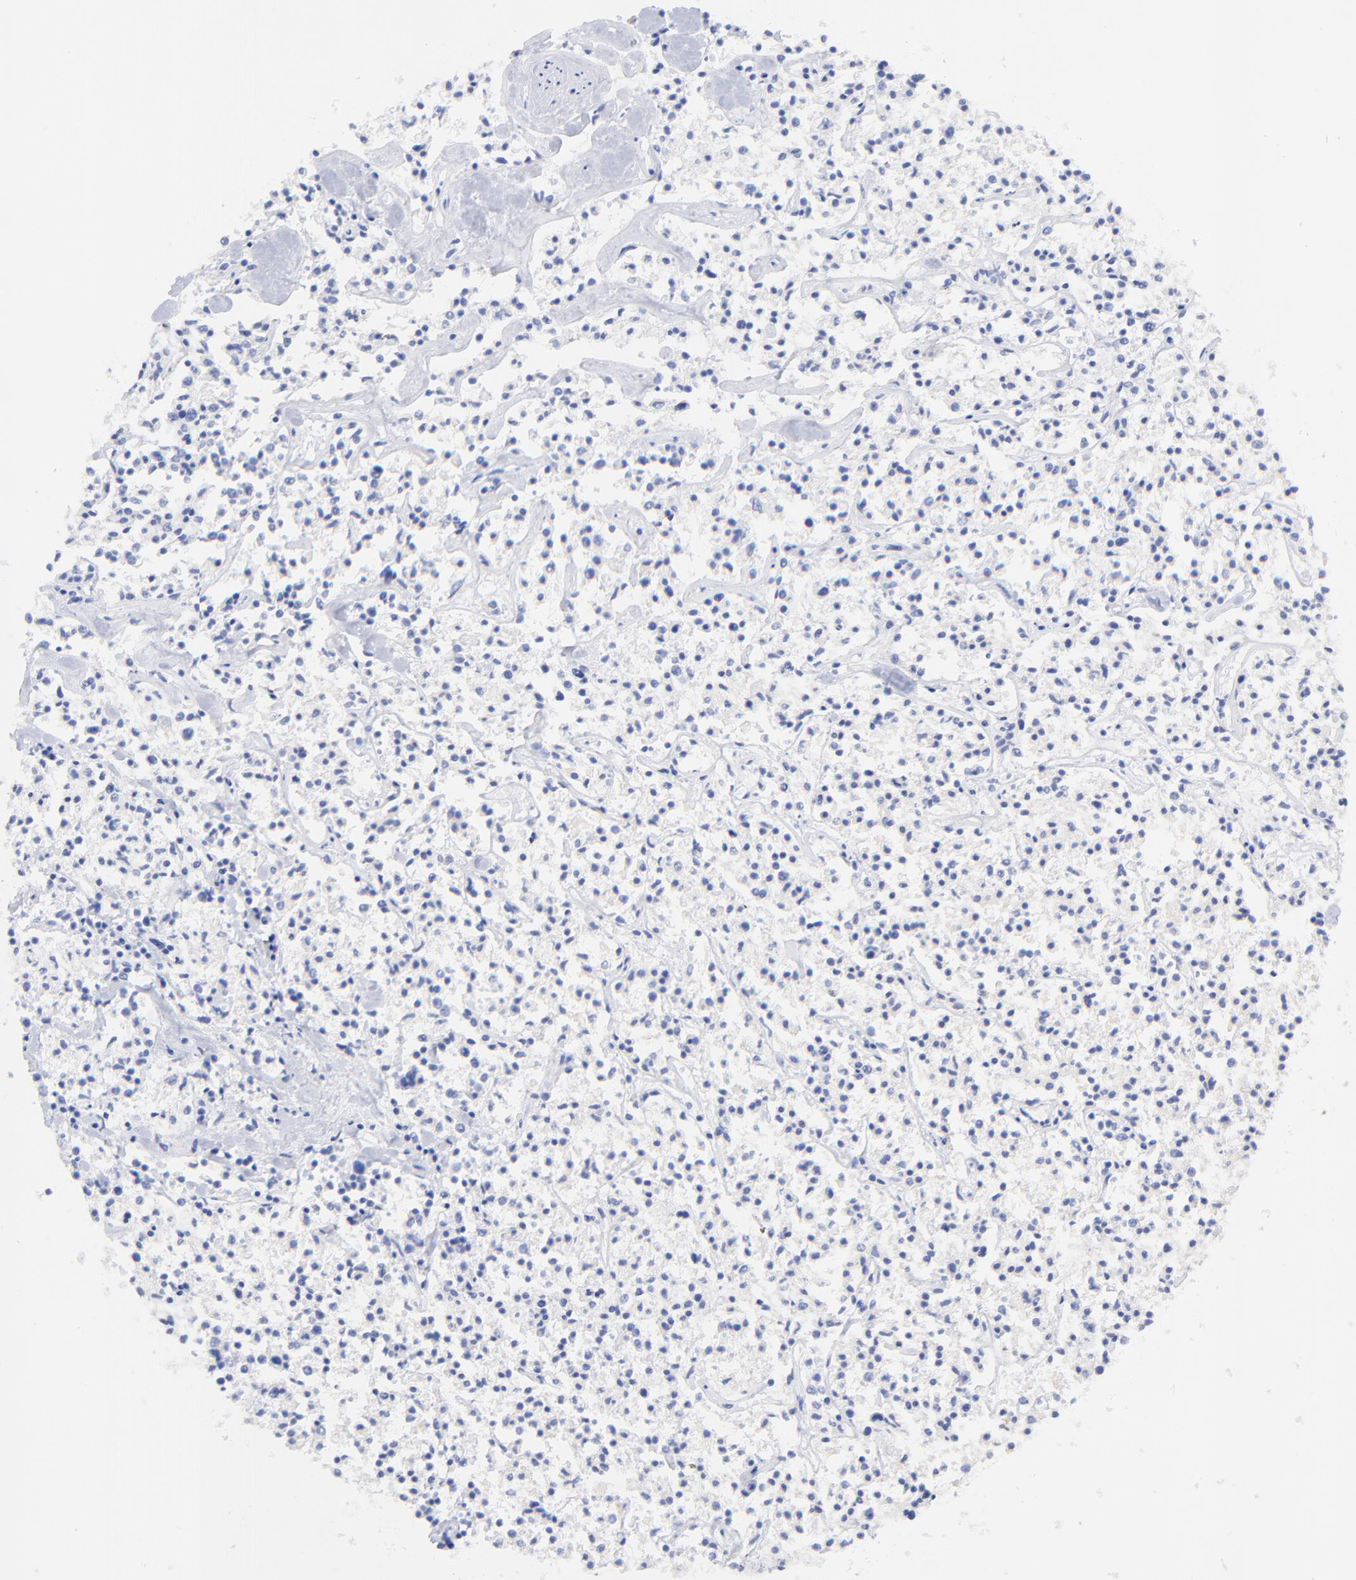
{"staining": {"intensity": "negative", "quantity": "none", "location": "none"}, "tissue": "lymphoma", "cell_type": "Tumor cells", "image_type": "cancer", "snomed": [{"axis": "morphology", "description": "Malignant lymphoma, non-Hodgkin's type, Low grade"}, {"axis": "topography", "description": "Small intestine"}], "caption": "Tumor cells are negative for brown protein staining in lymphoma.", "gene": "CFAP57", "patient": {"sex": "female", "age": 59}}